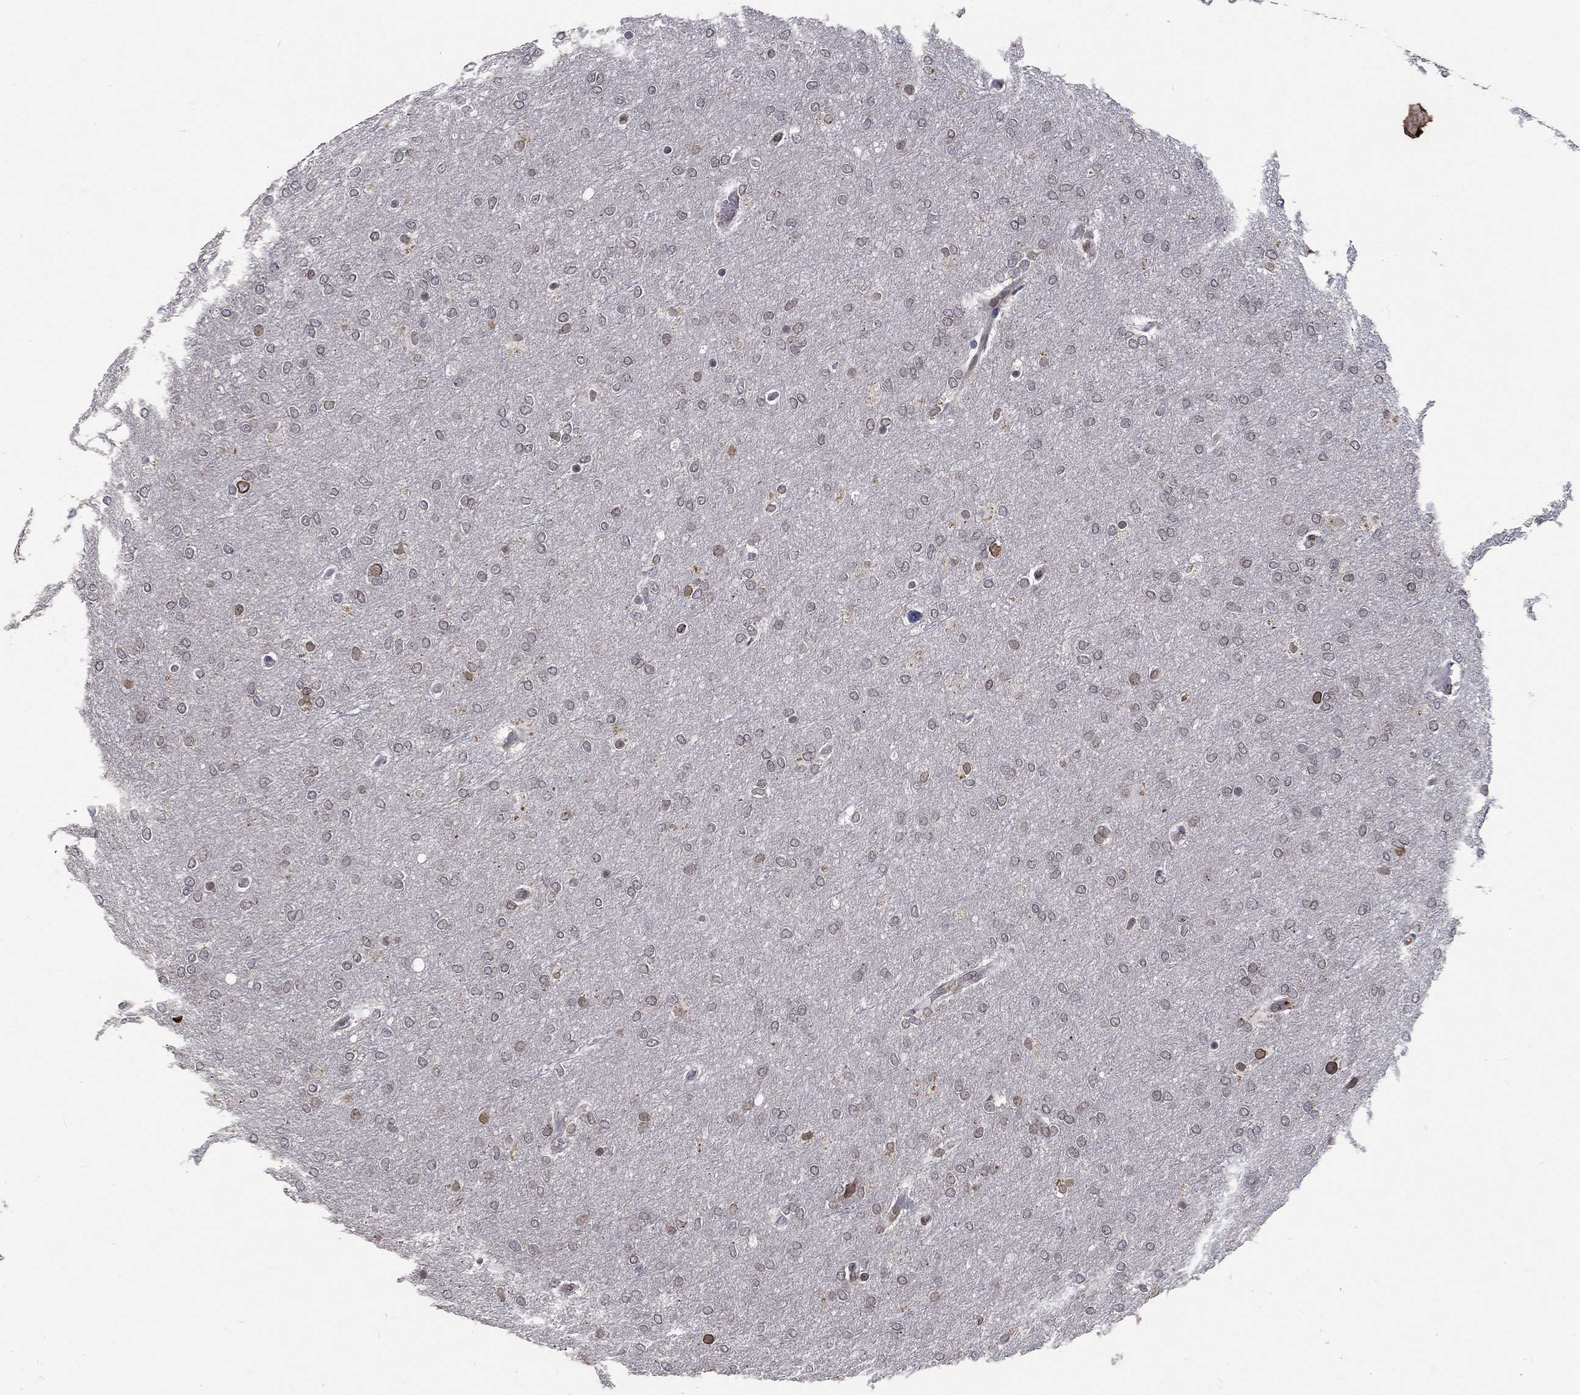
{"staining": {"intensity": "negative", "quantity": "none", "location": "none"}, "tissue": "glioma", "cell_type": "Tumor cells", "image_type": "cancer", "snomed": [{"axis": "morphology", "description": "Glioma, malignant, High grade"}, {"axis": "topography", "description": "Brain"}], "caption": "This is an immunohistochemistry (IHC) photomicrograph of human glioma. There is no positivity in tumor cells.", "gene": "CETN3", "patient": {"sex": "female", "age": 61}}